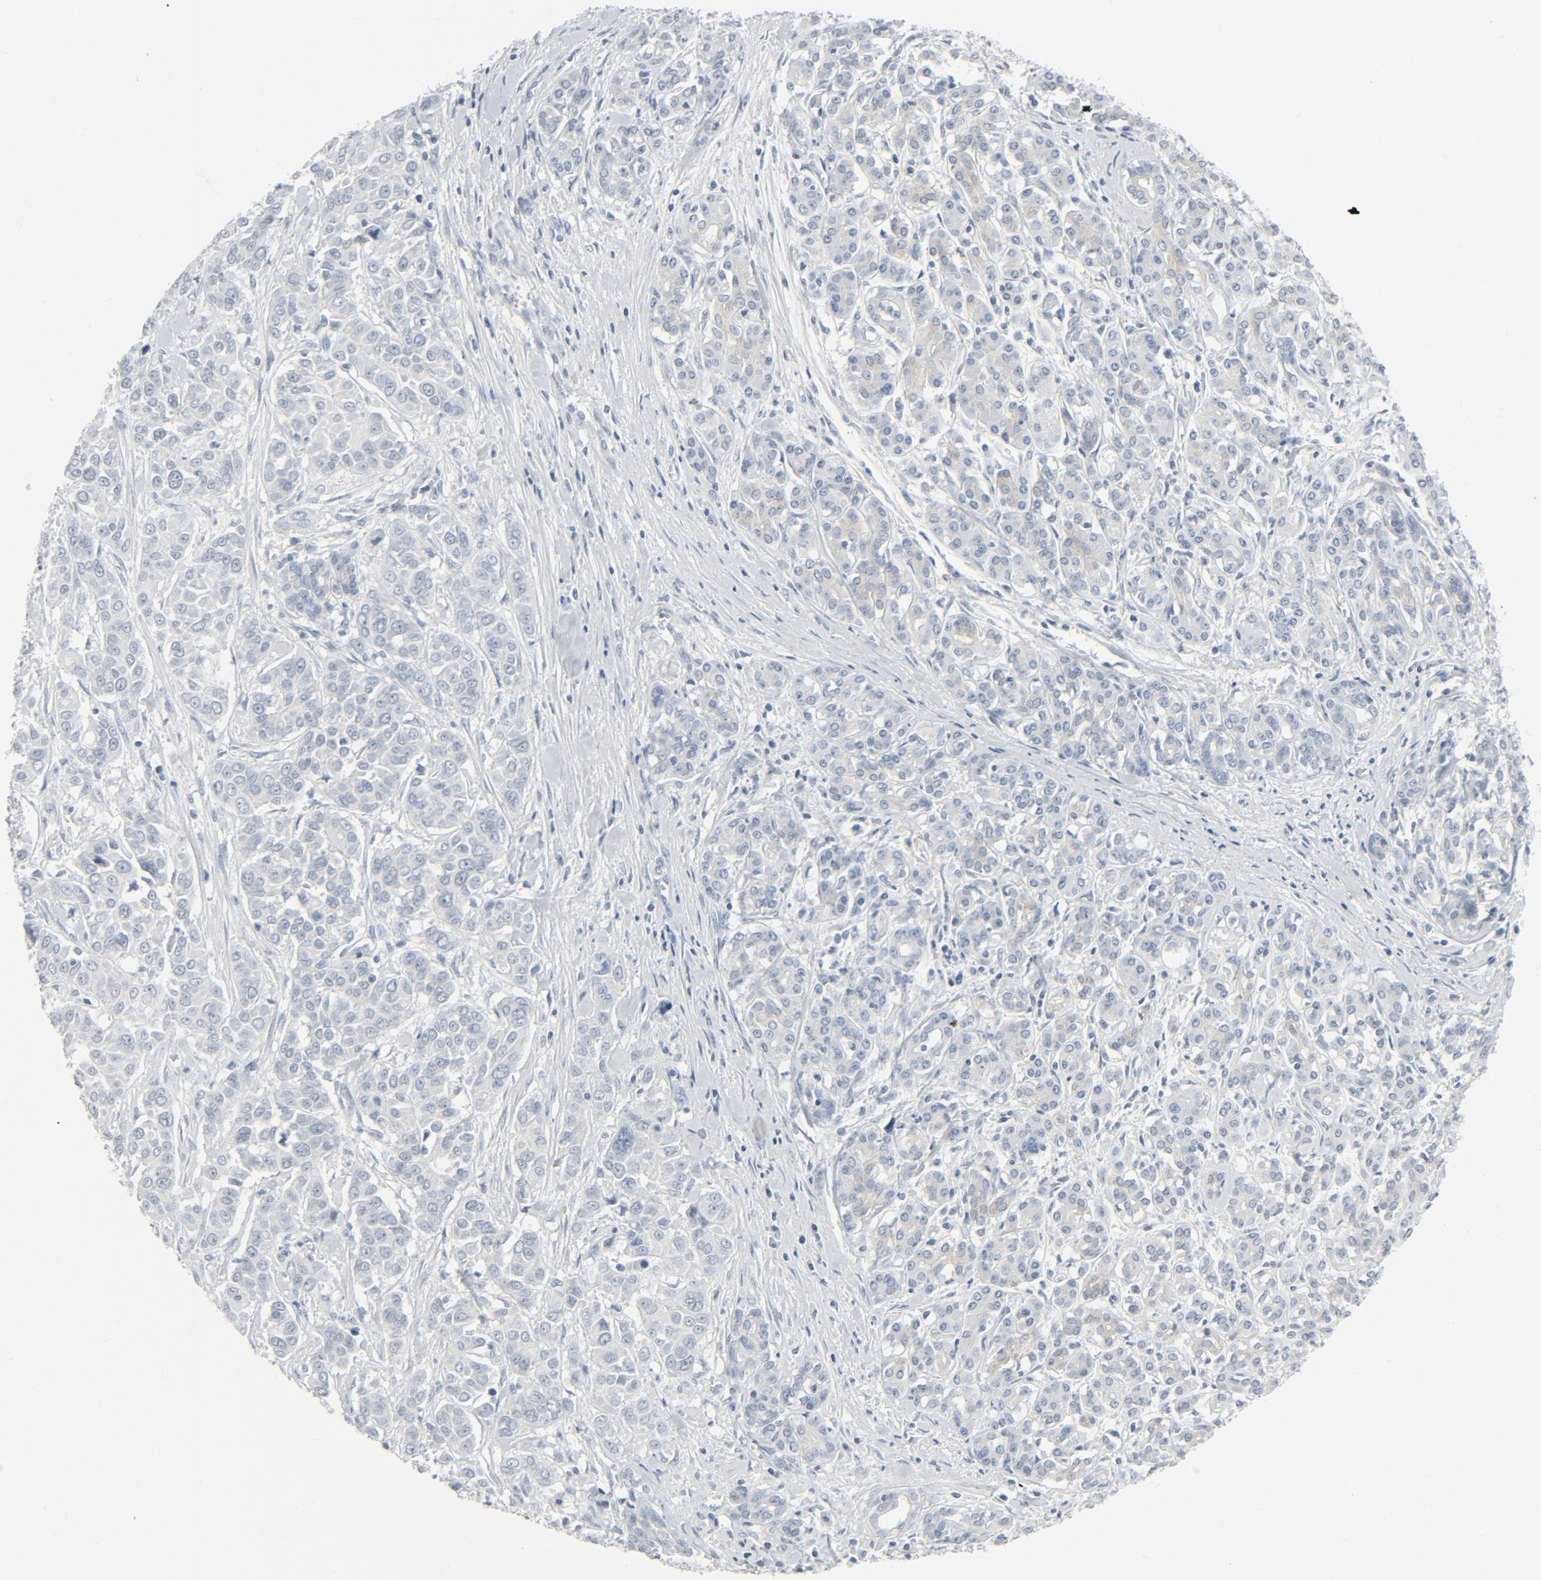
{"staining": {"intensity": "negative", "quantity": "none", "location": "none"}, "tissue": "pancreatic cancer", "cell_type": "Tumor cells", "image_type": "cancer", "snomed": [{"axis": "morphology", "description": "Adenocarcinoma, NOS"}, {"axis": "topography", "description": "Pancreas"}], "caption": "Immunohistochemical staining of human pancreatic cancer shows no significant expression in tumor cells. (DAB IHC with hematoxylin counter stain).", "gene": "FGFR3", "patient": {"sex": "female", "age": 52}}